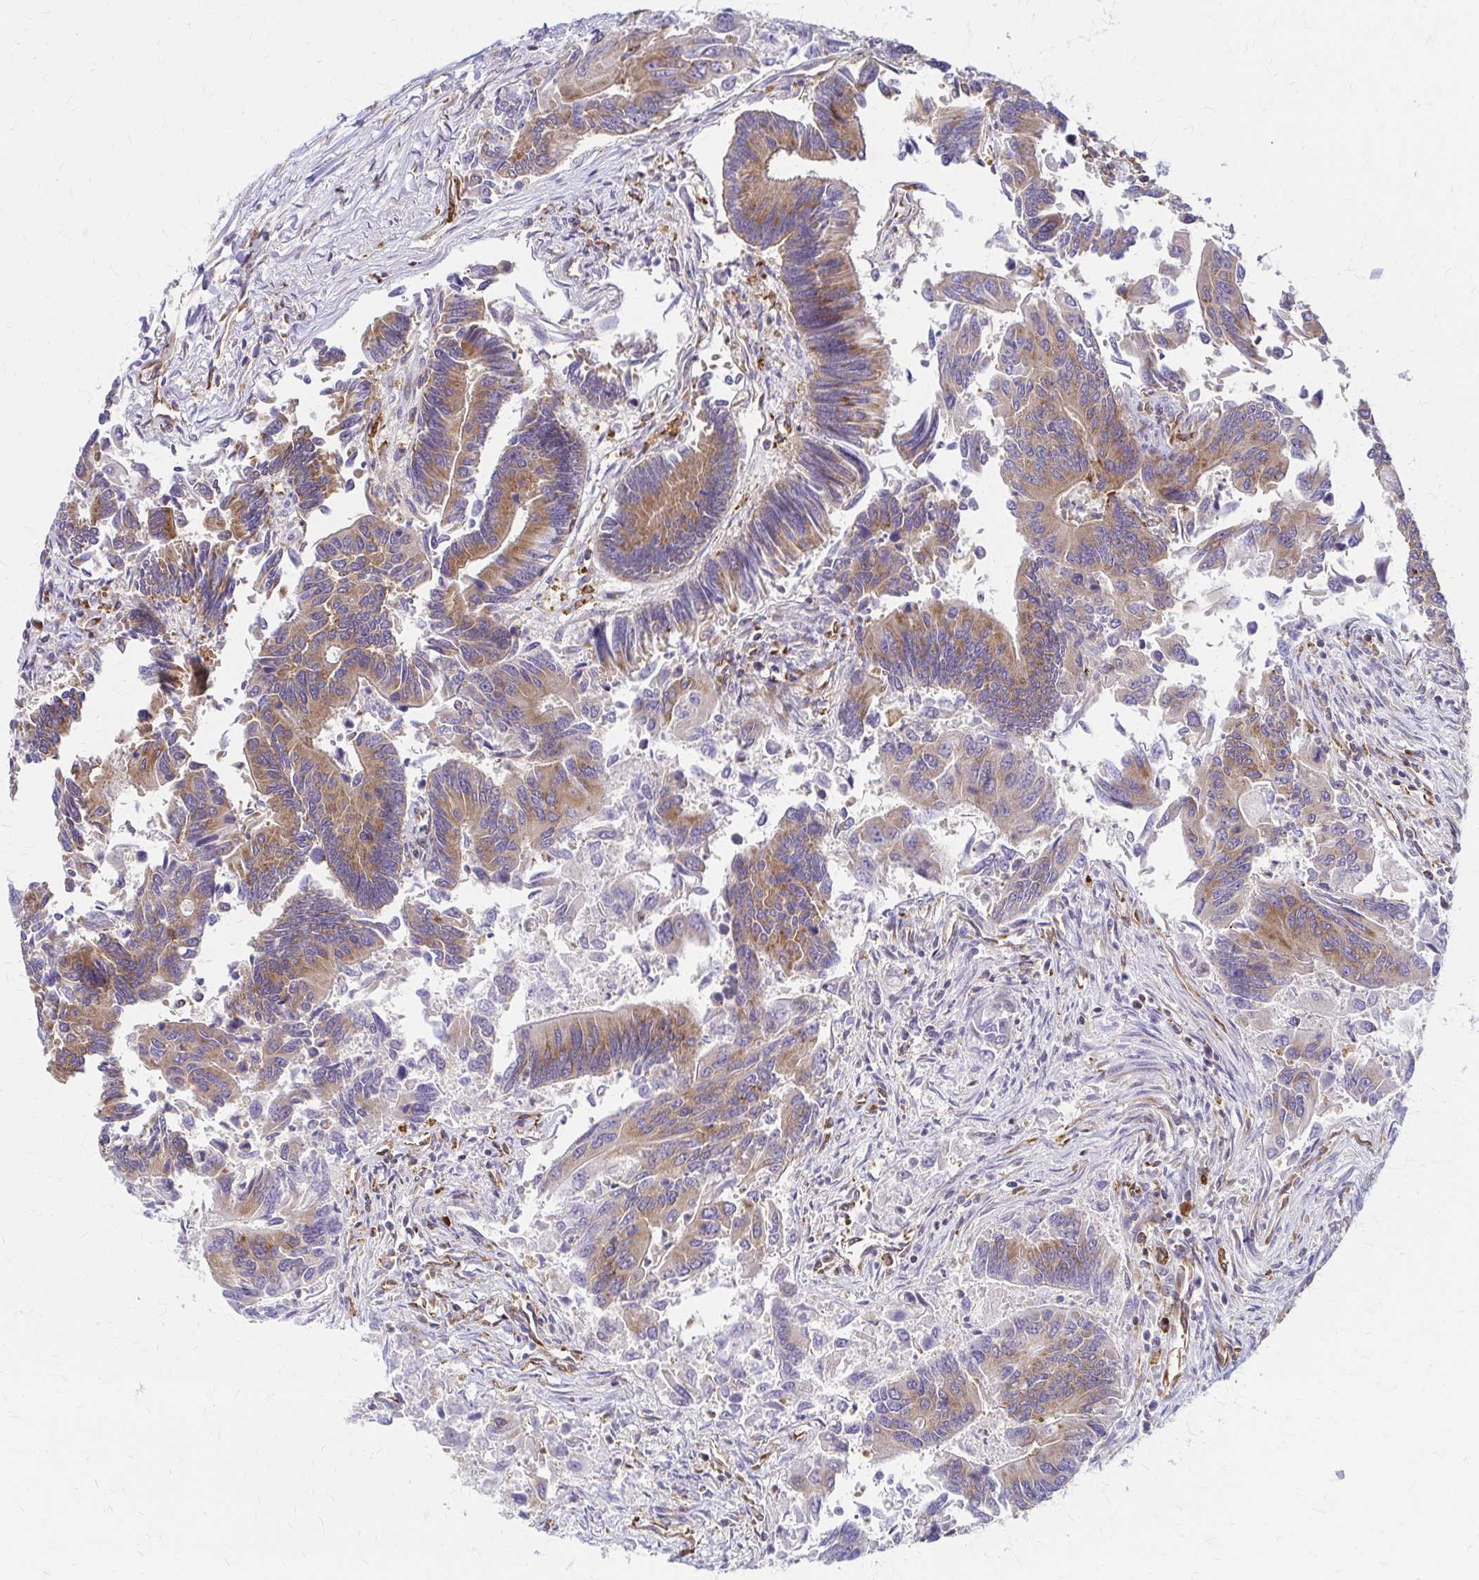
{"staining": {"intensity": "moderate", "quantity": ">75%", "location": "cytoplasmic/membranous"}, "tissue": "colorectal cancer", "cell_type": "Tumor cells", "image_type": "cancer", "snomed": [{"axis": "morphology", "description": "Adenocarcinoma, NOS"}, {"axis": "topography", "description": "Colon"}], "caption": "A brown stain highlights moderate cytoplasmic/membranous staining of a protein in colorectal adenocarcinoma tumor cells. (DAB IHC with brightfield microscopy, high magnification).", "gene": "WASF2", "patient": {"sex": "female", "age": 67}}